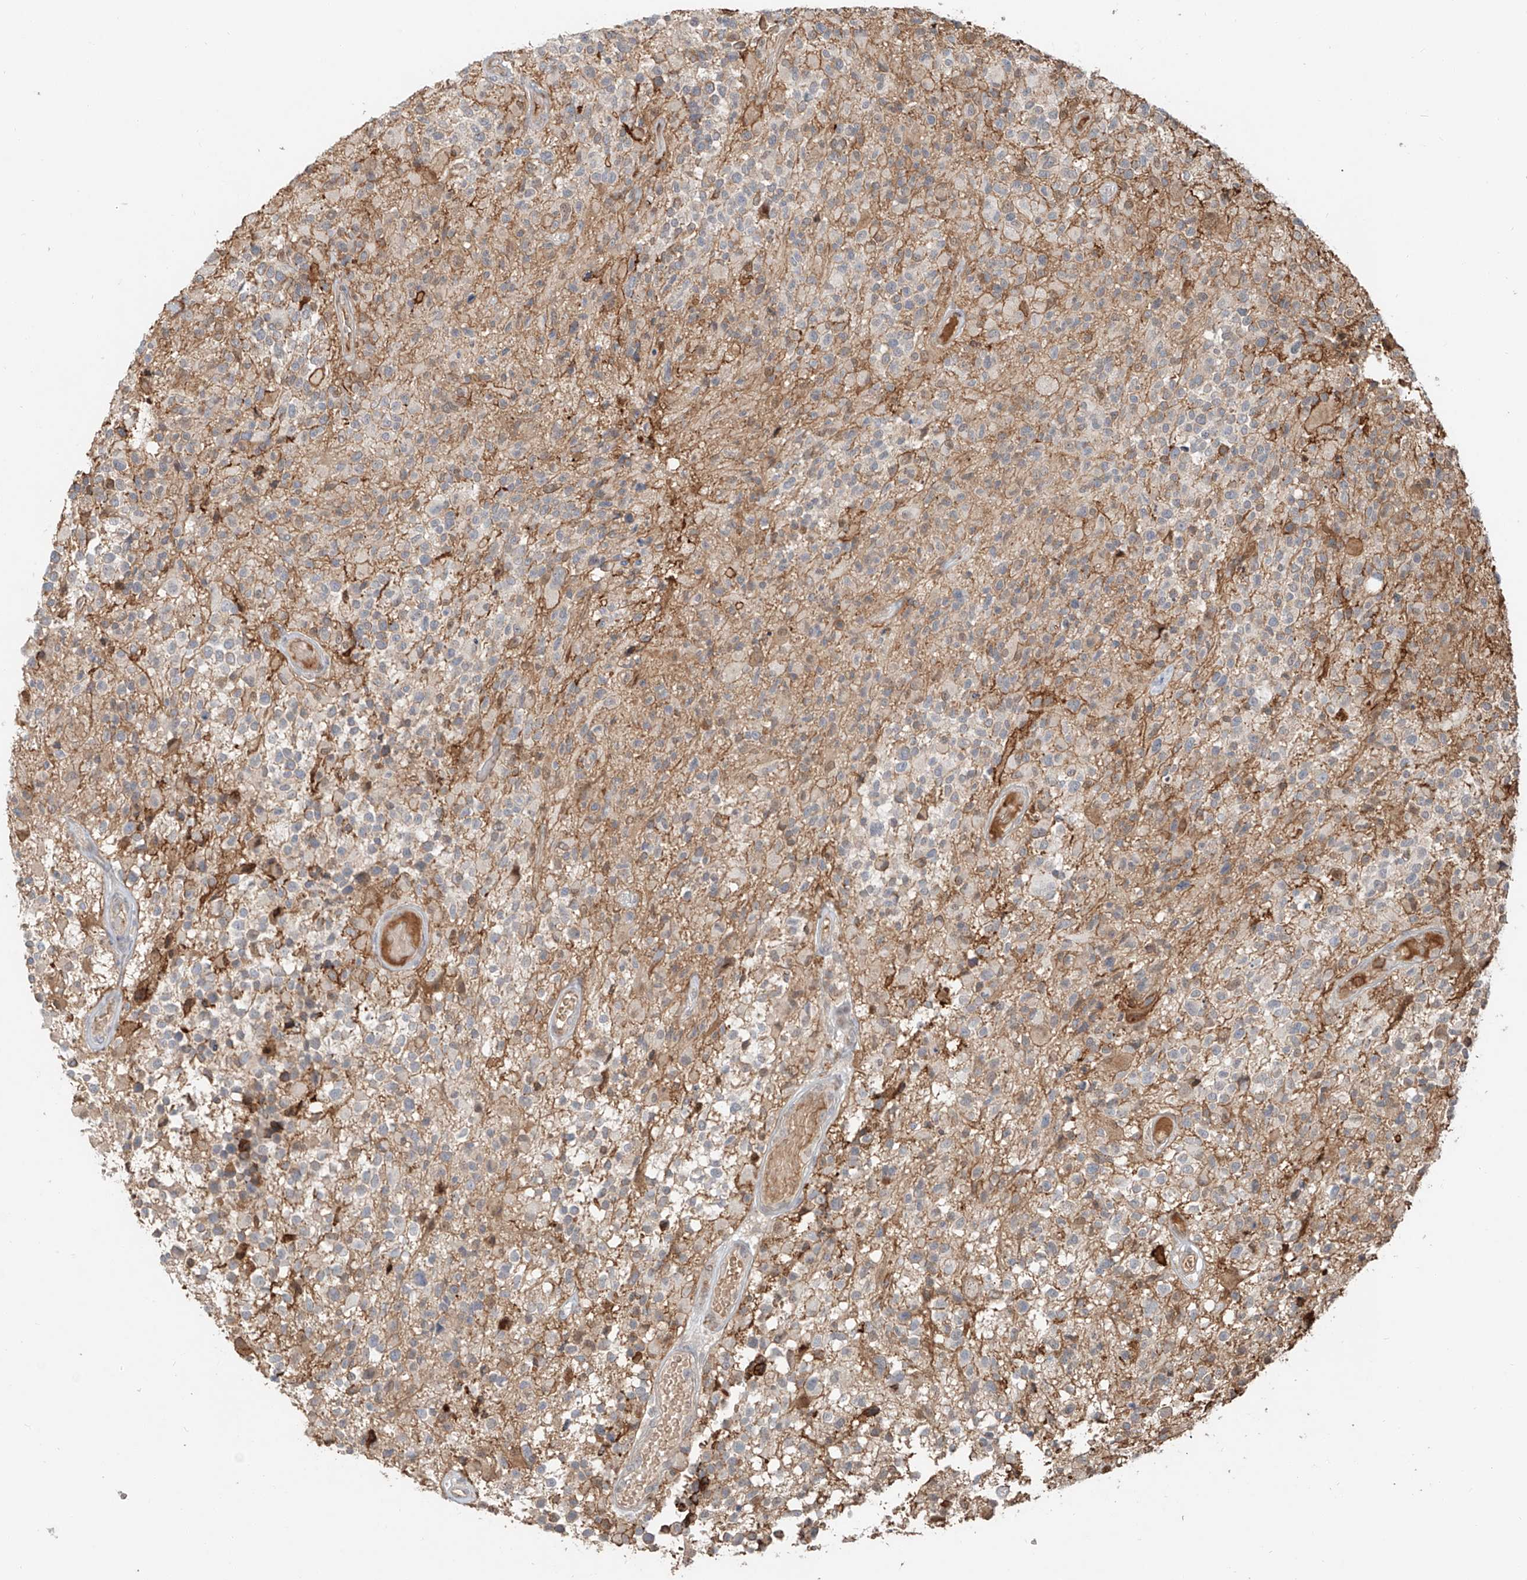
{"staining": {"intensity": "negative", "quantity": "none", "location": "none"}, "tissue": "glioma", "cell_type": "Tumor cells", "image_type": "cancer", "snomed": [{"axis": "morphology", "description": "Glioma, malignant, High grade"}, {"axis": "morphology", "description": "Glioblastoma, NOS"}, {"axis": "topography", "description": "Brain"}], "caption": "This is a photomicrograph of IHC staining of glioma, which shows no staining in tumor cells. The staining is performed using DAB (3,3'-diaminobenzidine) brown chromogen with nuclei counter-stained in using hematoxylin.", "gene": "CEP162", "patient": {"sex": "male", "age": 60}}